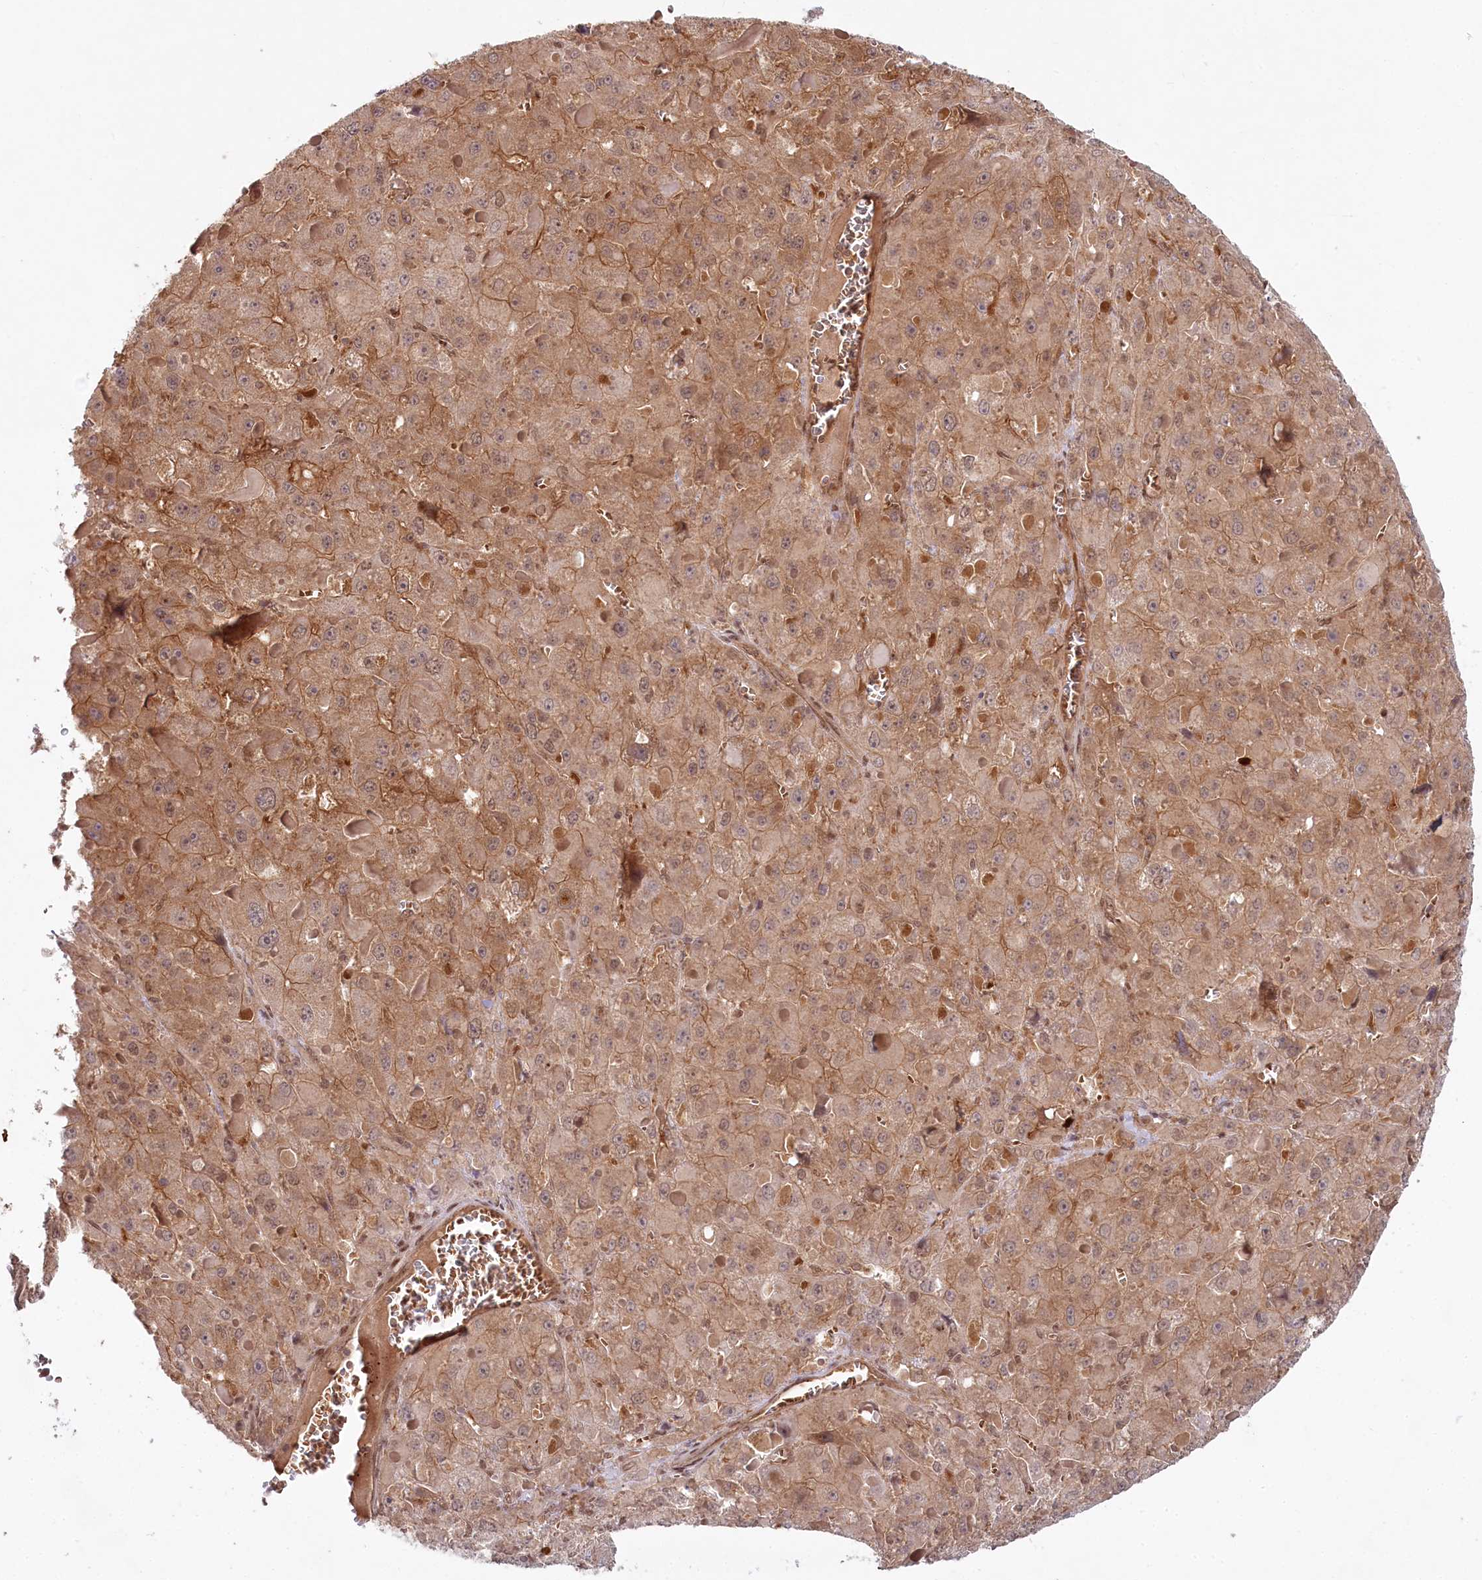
{"staining": {"intensity": "moderate", "quantity": ">75%", "location": "cytoplasmic/membranous"}, "tissue": "liver cancer", "cell_type": "Tumor cells", "image_type": "cancer", "snomed": [{"axis": "morphology", "description": "Carcinoma, Hepatocellular, NOS"}, {"axis": "topography", "description": "Liver"}], "caption": "Immunohistochemistry (IHC) photomicrograph of human liver cancer (hepatocellular carcinoma) stained for a protein (brown), which exhibits medium levels of moderate cytoplasmic/membranous positivity in about >75% of tumor cells.", "gene": "CCDC65", "patient": {"sex": "female", "age": 73}}